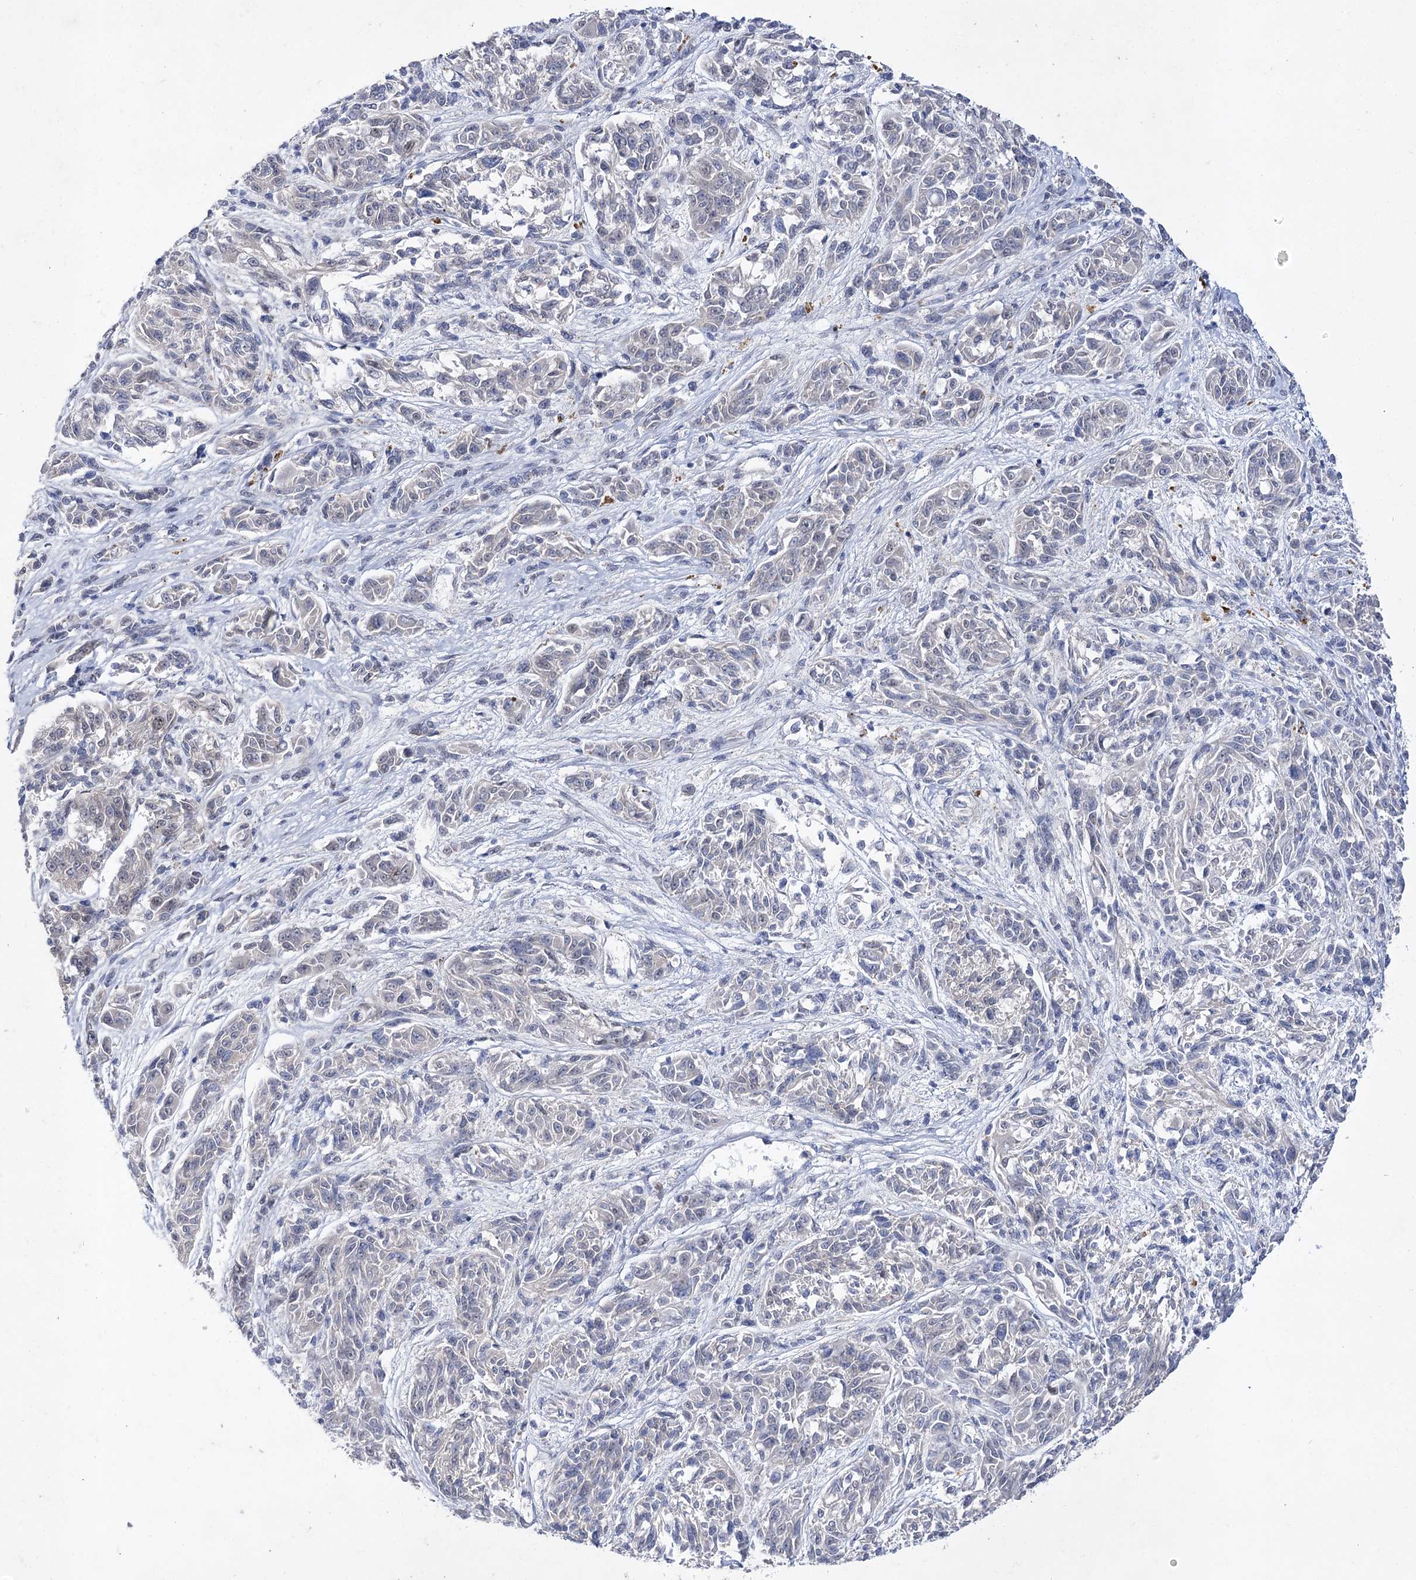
{"staining": {"intensity": "negative", "quantity": "none", "location": "none"}, "tissue": "melanoma", "cell_type": "Tumor cells", "image_type": "cancer", "snomed": [{"axis": "morphology", "description": "Malignant melanoma, NOS"}, {"axis": "topography", "description": "Skin"}], "caption": "The photomicrograph shows no significant expression in tumor cells of melanoma.", "gene": "ARHGAP32", "patient": {"sex": "male", "age": 53}}